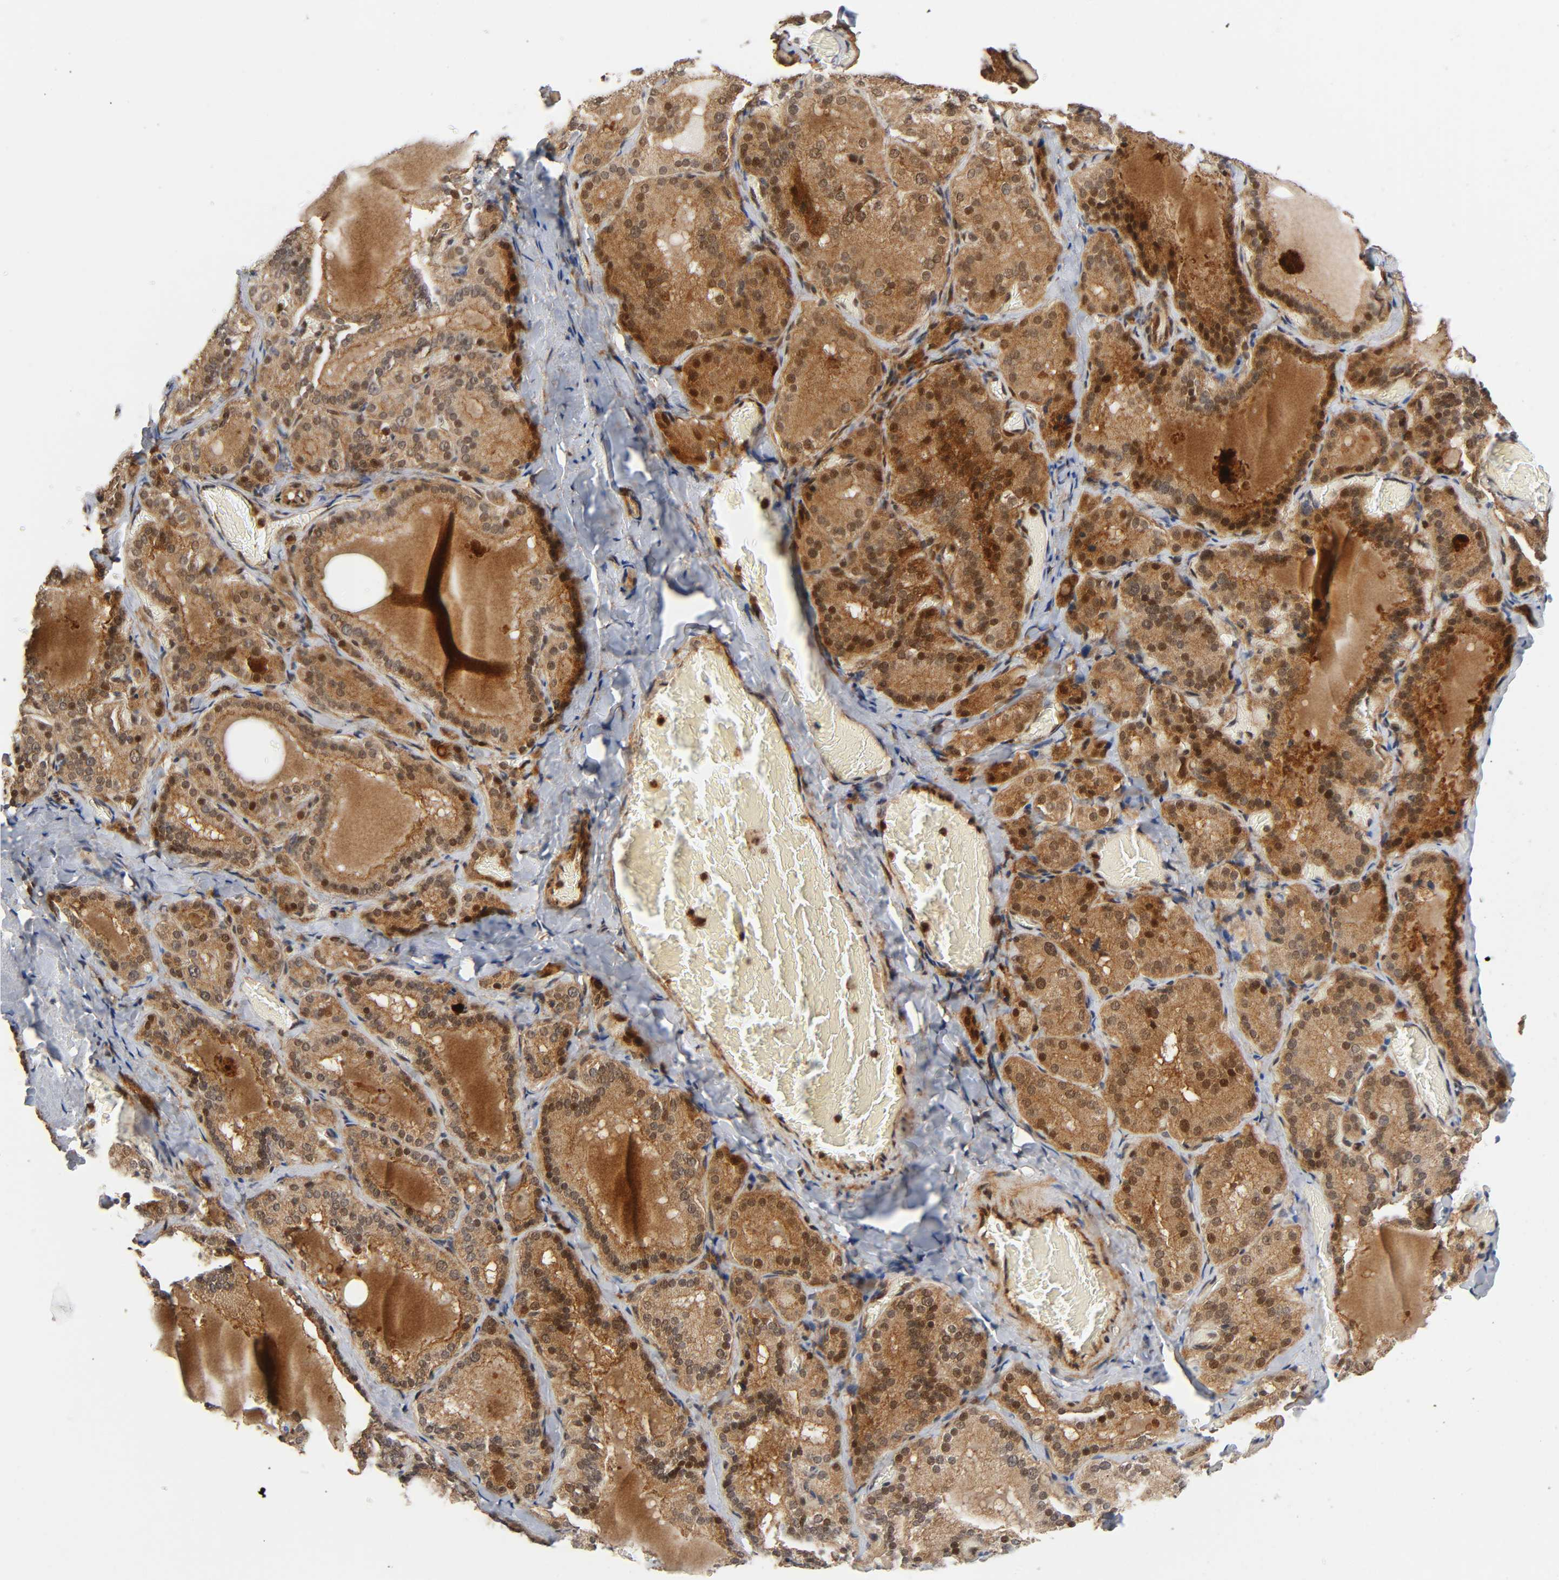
{"staining": {"intensity": "moderate", "quantity": ">75%", "location": "cytoplasmic/membranous,nuclear"}, "tissue": "thyroid gland", "cell_type": "Glandular cells", "image_type": "normal", "snomed": [{"axis": "morphology", "description": "Normal tissue, NOS"}, {"axis": "topography", "description": "Thyroid gland"}], "caption": "Protein staining of normal thyroid gland reveals moderate cytoplasmic/membranous,nuclear expression in about >75% of glandular cells.", "gene": "CASP9", "patient": {"sex": "female", "age": 33}}